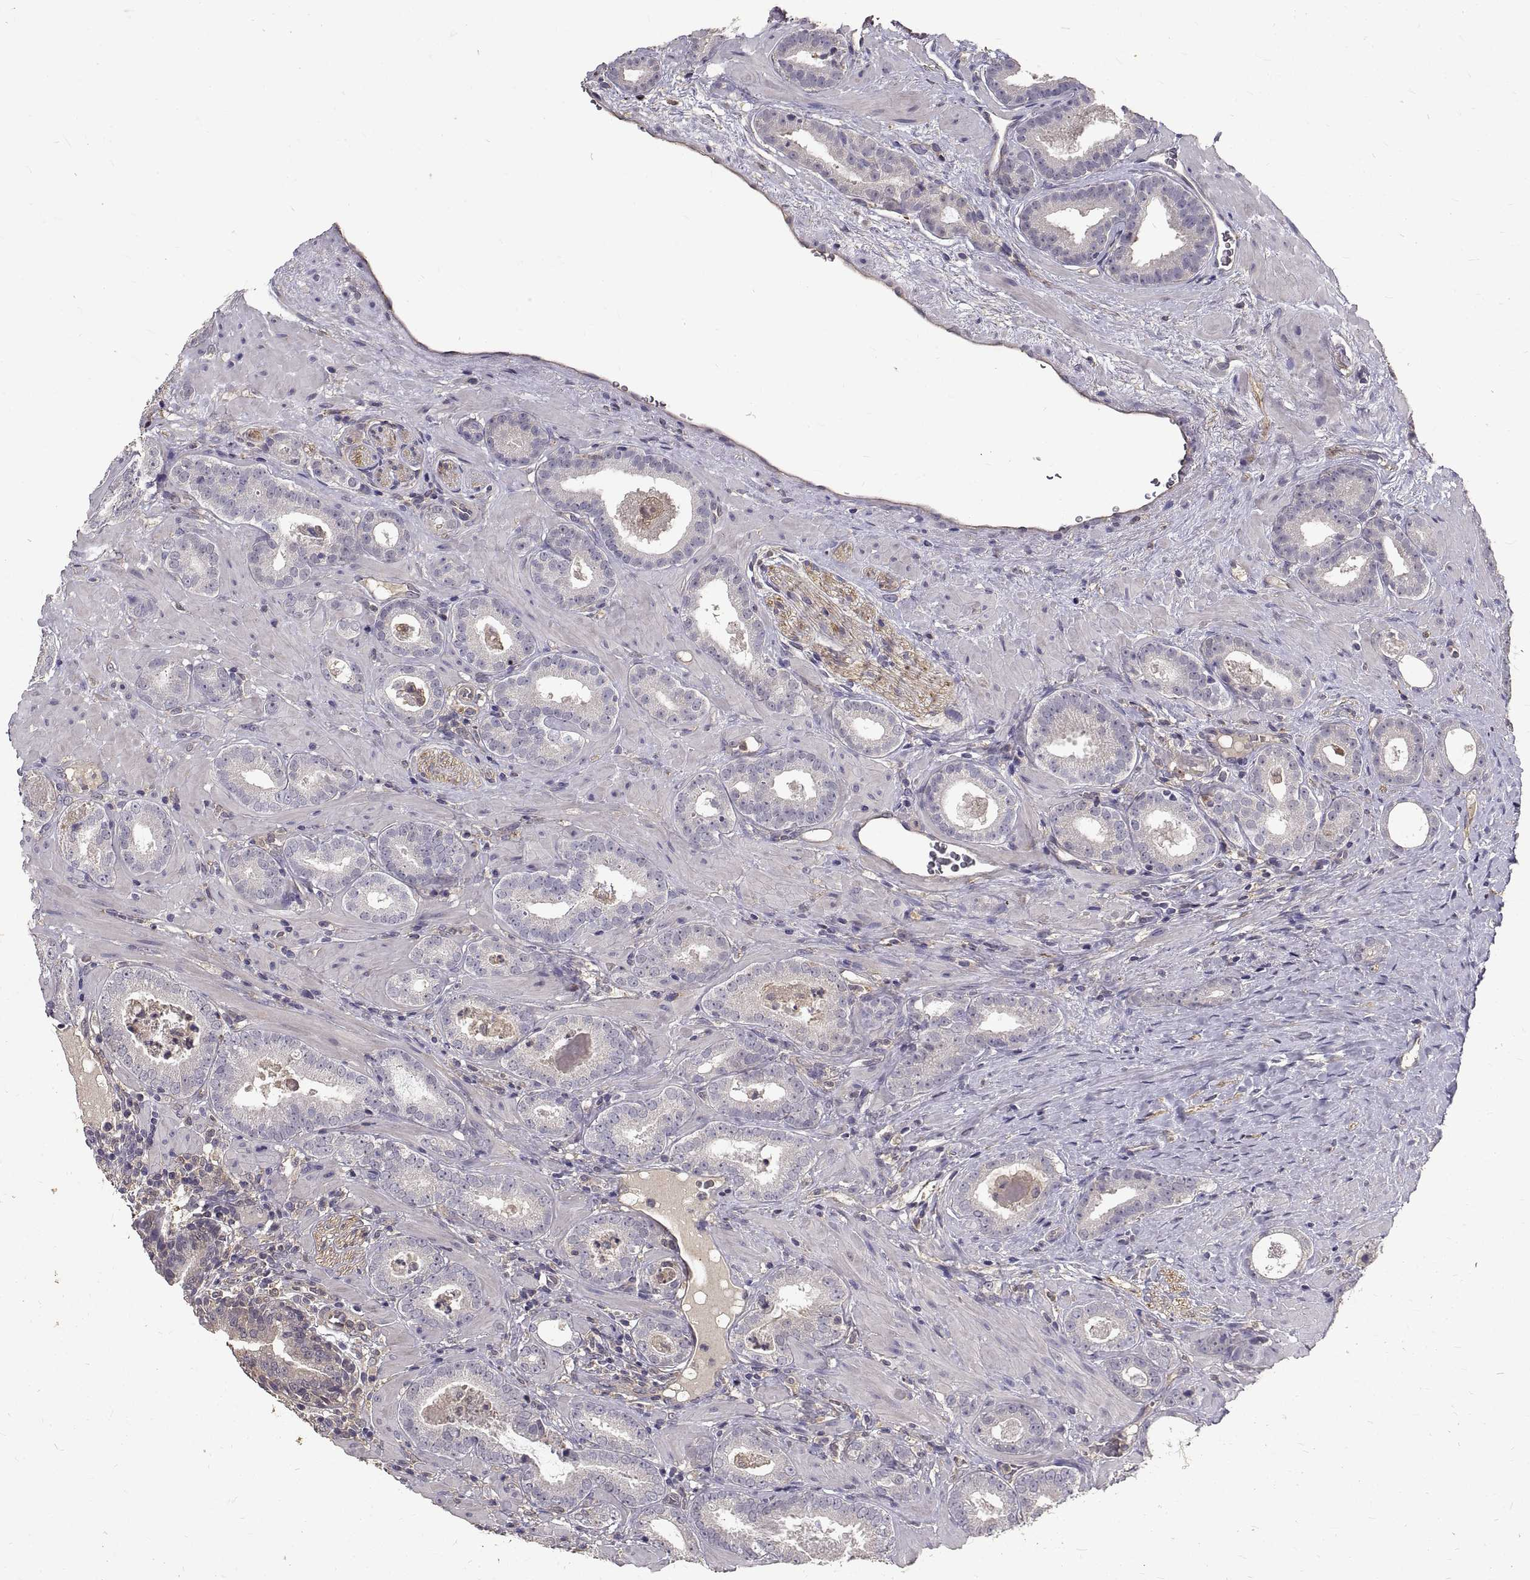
{"staining": {"intensity": "negative", "quantity": "none", "location": "none"}, "tissue": "prostate cancer", "cell_type": "Tumor cells", "image_type": "cancer", "snomed": [{"axis": "morphology", "description": "Adenocarcinoma, Low grade"}, {"axis": "topography", "description": "Prostate"}], "caption": "The immunohistochemistry (IHC) histopathology image has no significant expression in tumor cells of adenocarcinoma (low-grade) (prostate) tissue. Nuclei are stained in blue.", "gene": "PEA15", "patient": {"sex": "male", "age": 60}}